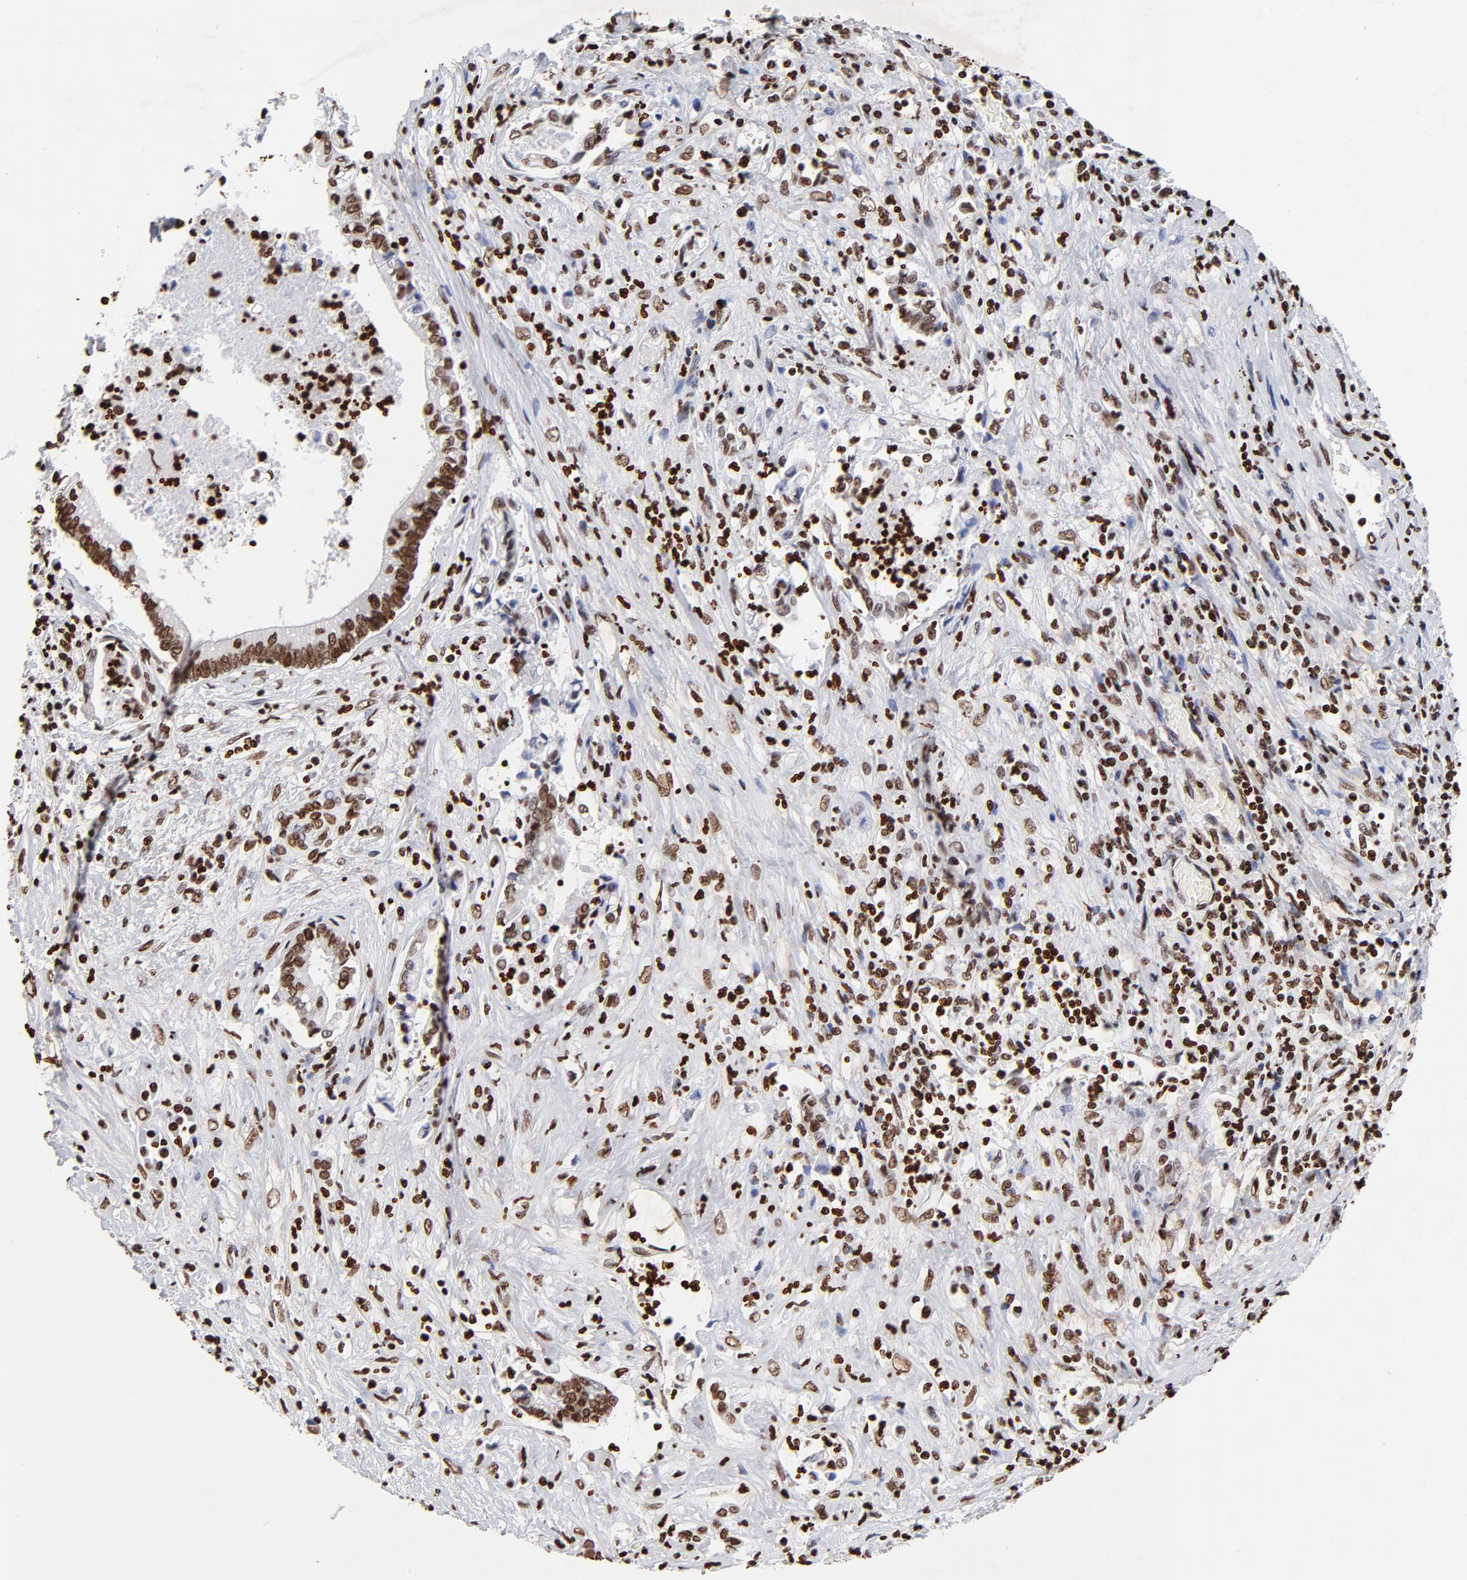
{"staining": {"intensity": "strong", "quantity": ">75%", "location": "nuclear"}, "tissue": "liver cancer", "cell_type": "Tumor cells", "image_type": "cancer", "snomed": [{"axis": "morphology", "description": "Cholangiocarcinoma"}, {"axis": "topography", "description": "Liver"}], "caption": "Liver cholangiocarcinoma stained for a protein demonstrates strong nuclear positivity in tumor cells.", "gene": "FBH1", "patient": {"sex": "male", "age": 57}}